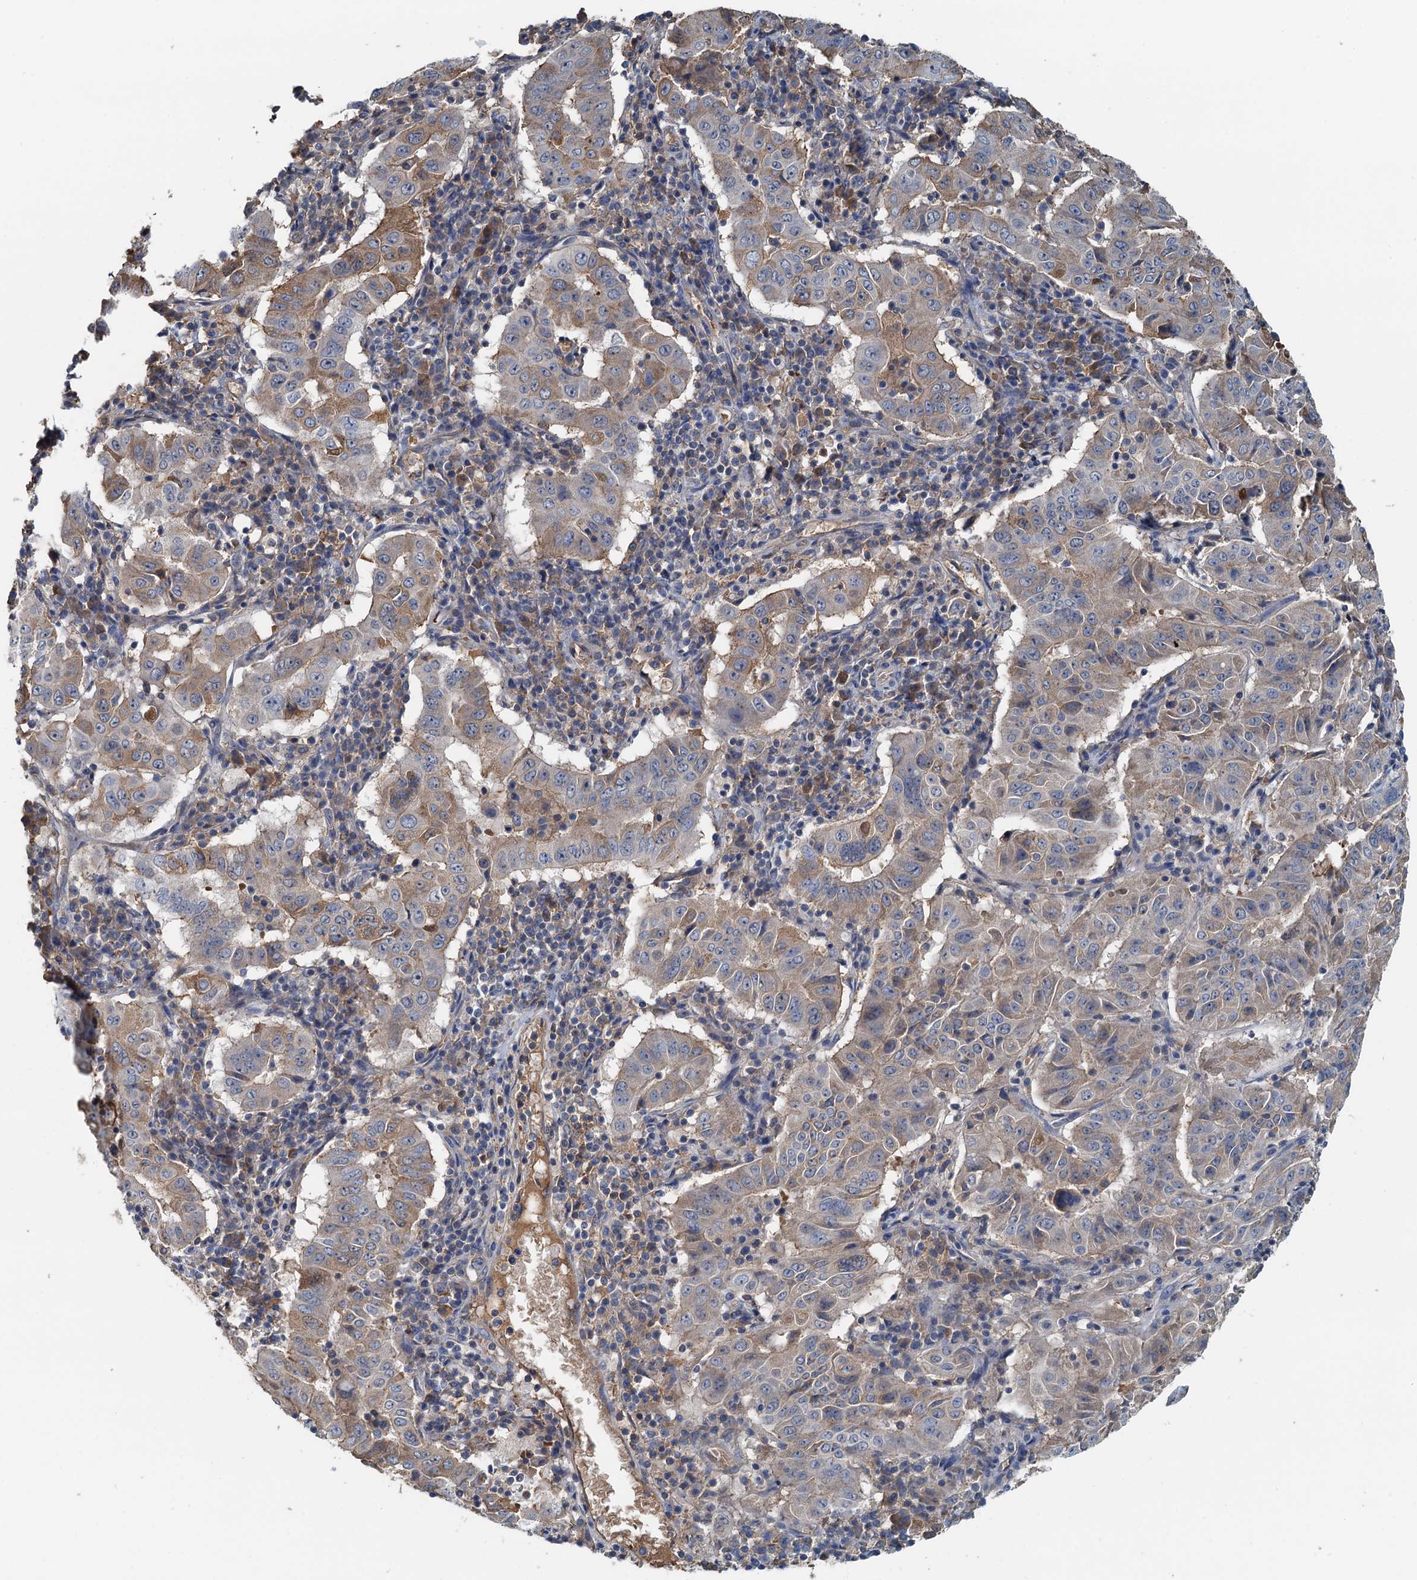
{"staining": {"intensity": "moderate", "quantity": "<25%", "location": "cytoplasmic/membranous"}, "tissue": "pancreatic cancer", "cell_type": "Tumor cells", "image_type": "cancer", "snomed": [{"axis": "morphology", "description": "Adenocarcinoma, NOS"}, {"axis": "topography", "description": "Pancreas"}], "caption": "High-magnification brightfield microscopy of pancreatic cancer (adenocarcinoma) stained with DAB (brown) and counterstained with hematoxylin (blue). tumor cells exhibit moderate cytoplasmic/membranous positivity is identified in about<25% of cells.", "gene": "LSM14B", "patient": {"sex": "male", "age": 63}}